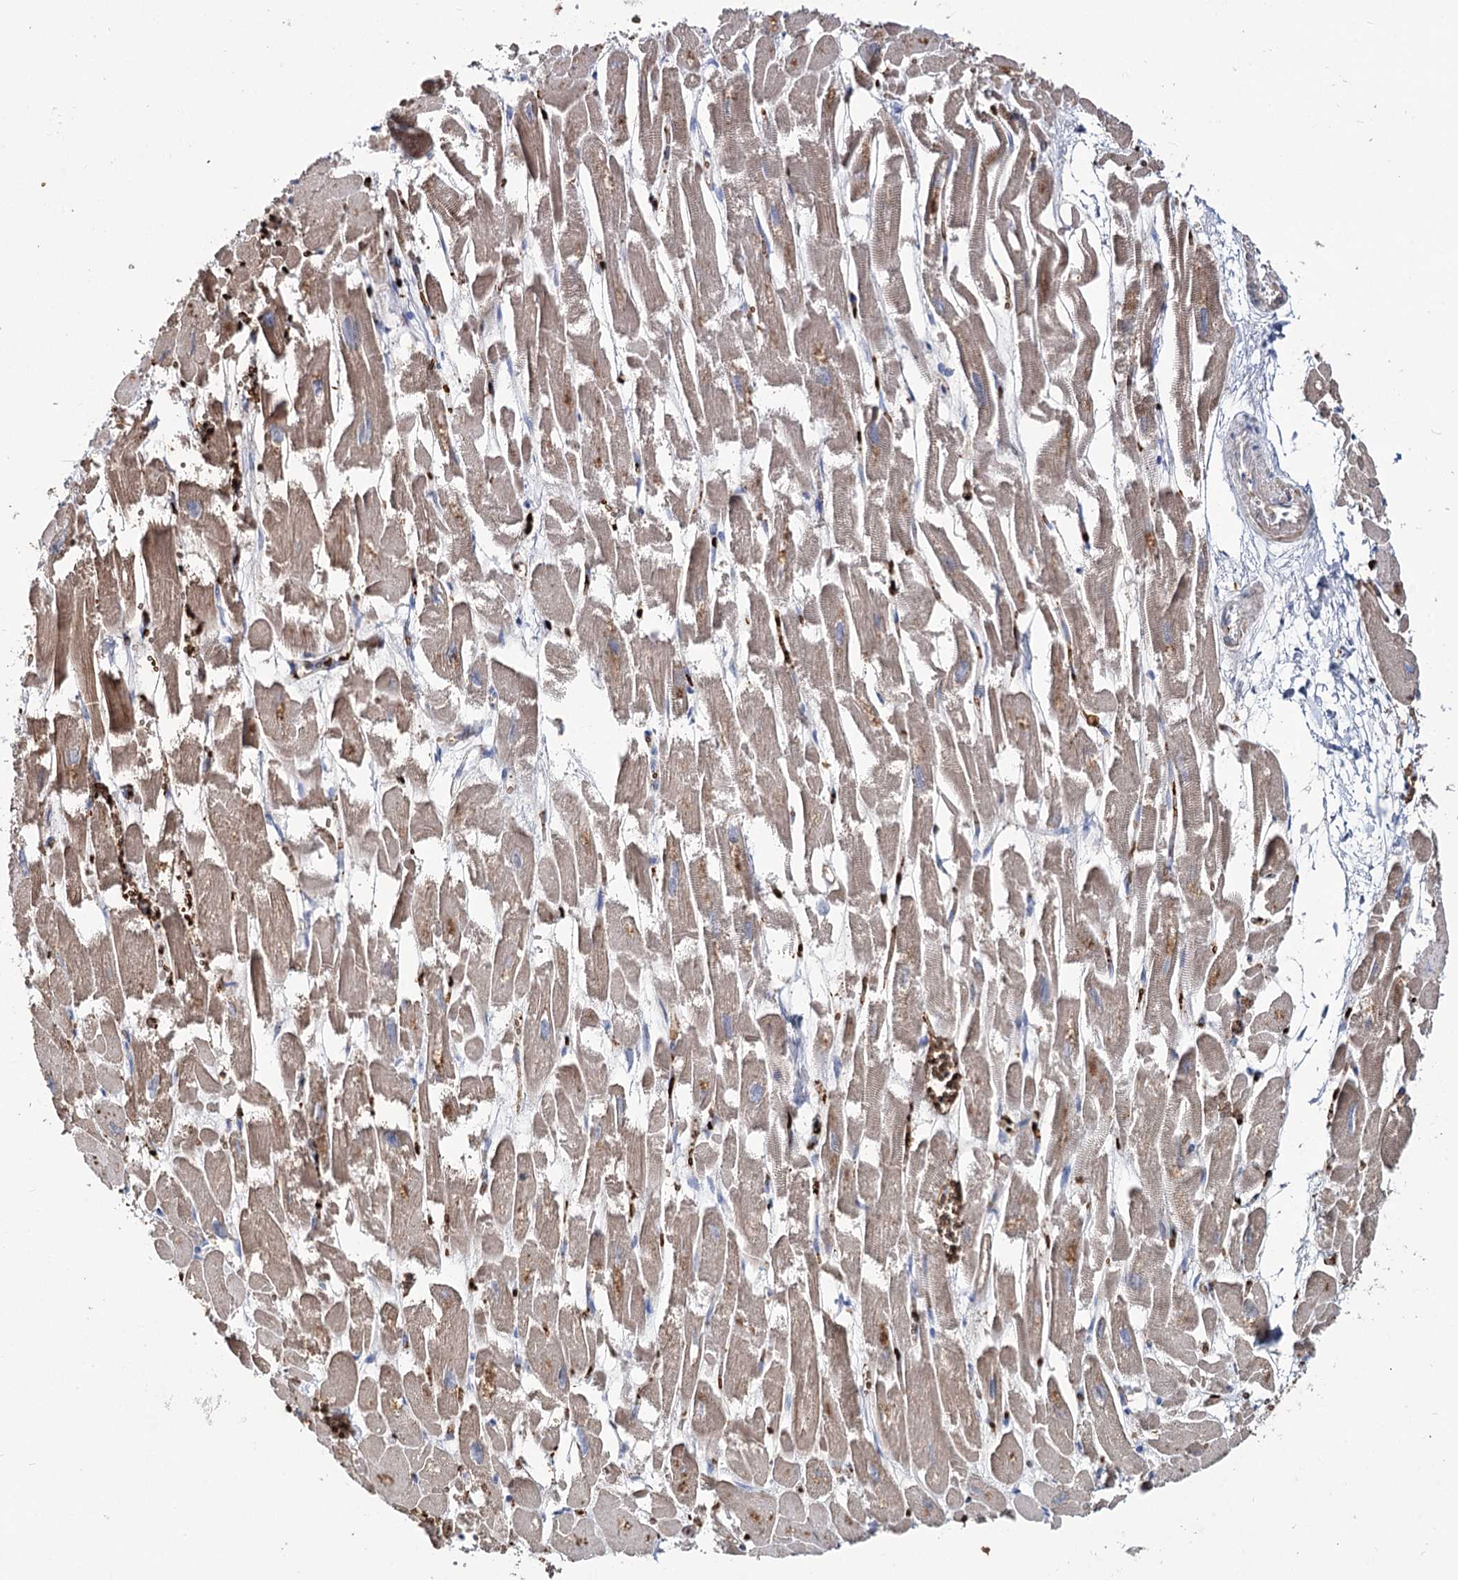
{"staining": {"intensity": "moderate", "quantity": "25%-75%", "location": "cytoplasmic/membranous"}, "tissue": "heart muscle", "cell_type": "Cardiomyocytes", "image_type": "normal", "snomed": [{"axis": "morphology", "description": "Normal tissue, NOS"}, {"axis": "topography", "description": "Heart"}], "caption": "A histopathology image of heart muscle stained for a protein demonstrates moderate cytoplasmic/membranous brown staining in cardiomyocytes. (IHC, brightfield microscopy, high magnification).", "gene": "GBF1", "patient": {"sex": "male", "age": 54}}